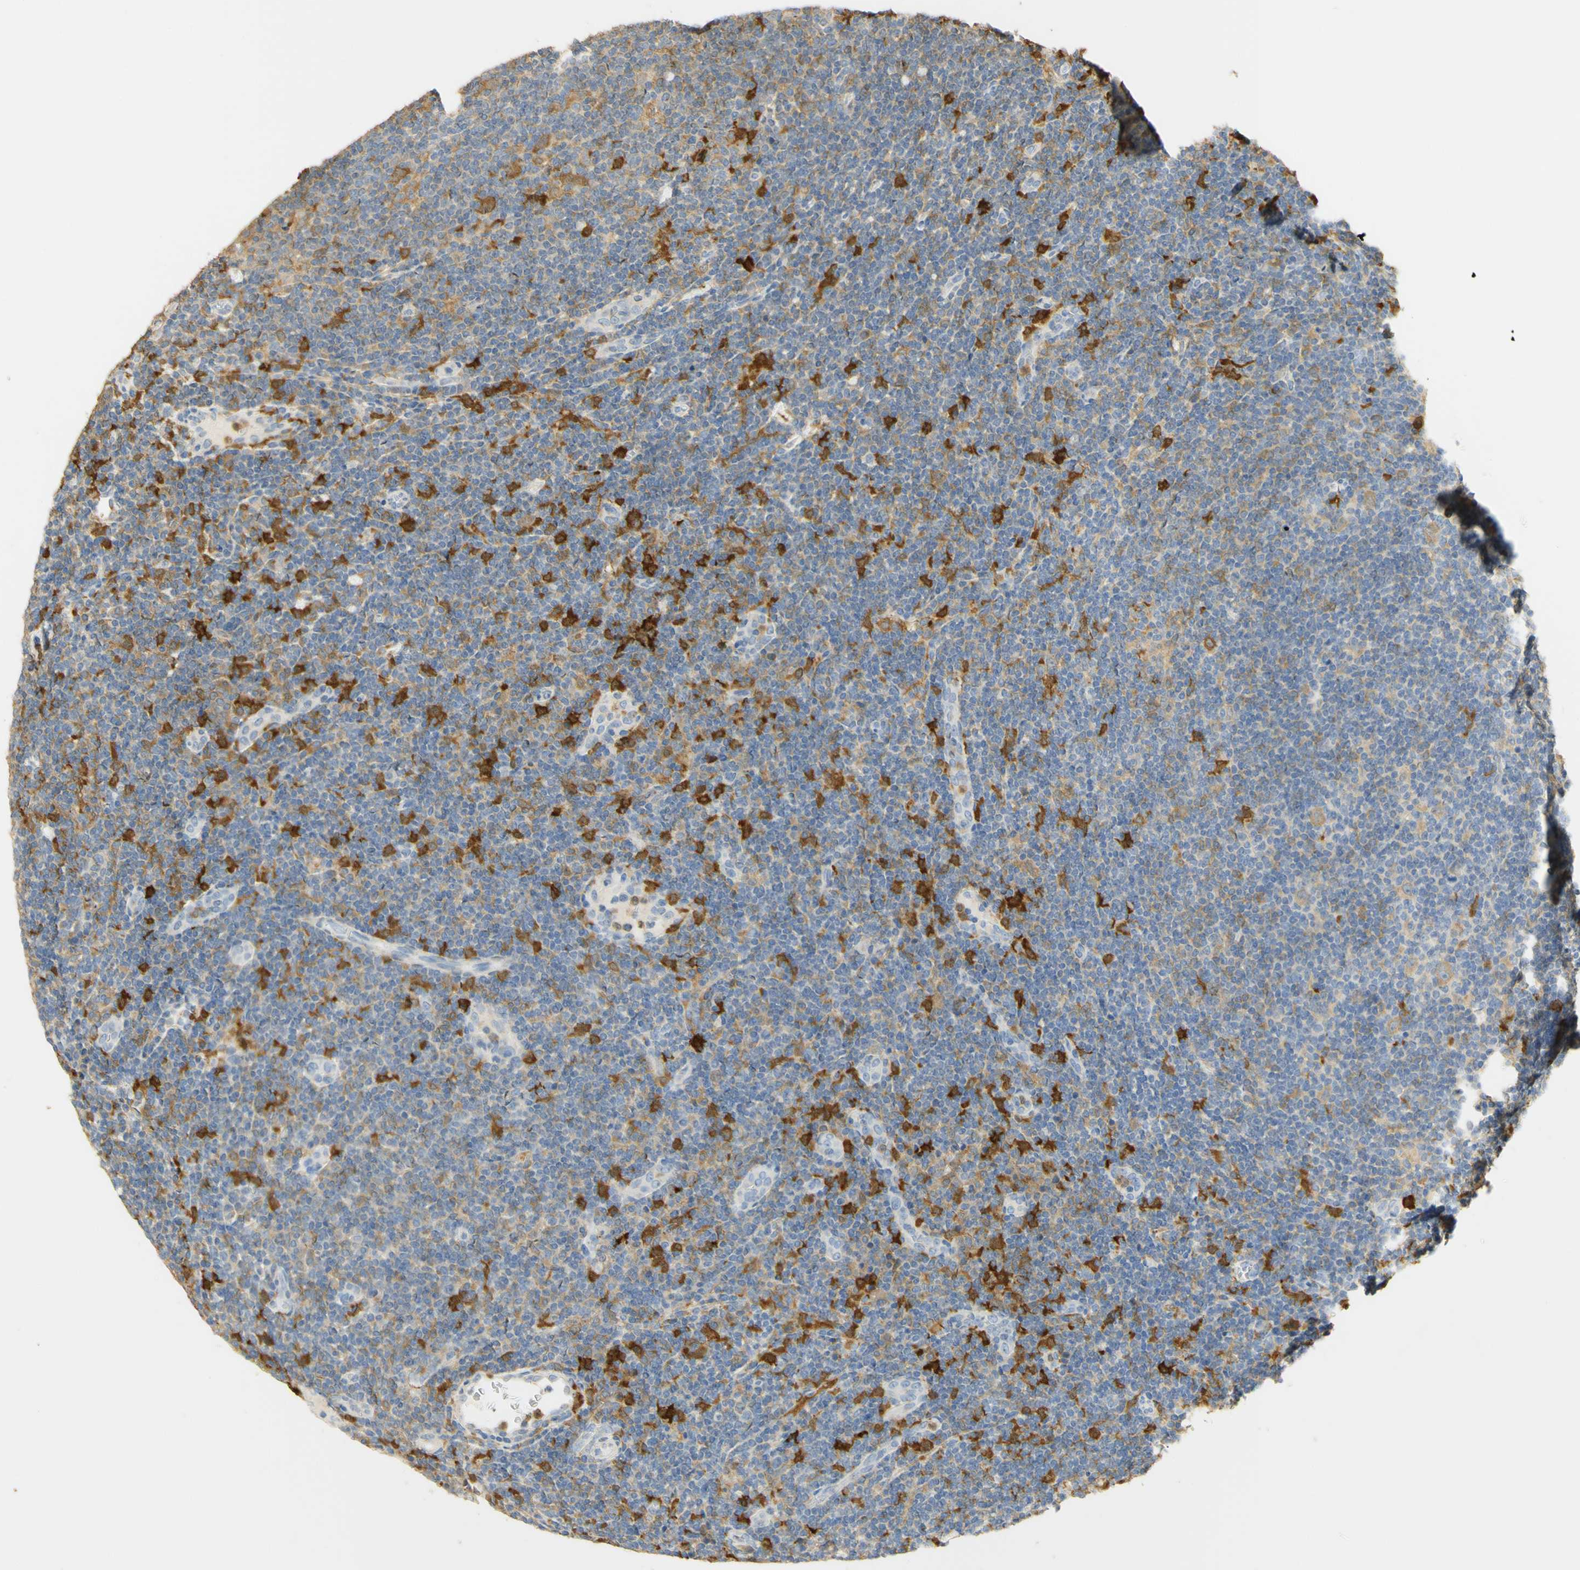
{"staining": {"intensity": "moderate", "quantity": ">75%", "location": "cytoplasmic/membranous"}, "tissue": "lymphoma", "cell_type": "Tumor cells", "image_type": "cancer", "snomed": [{"axis": "morphology", "description": "Hodgkin's disease, NOS"}, {"axis": "topography", "description": "Lymph node"}], "caption": "Hodgkin's disease was stained to show a protein in brown. There is medium levels of moderate cytoplasmic/membranous expression in approximately >75% of tumor cells.", "gene": "PAK1", "patient": {"sex": "female", "age": 57}}